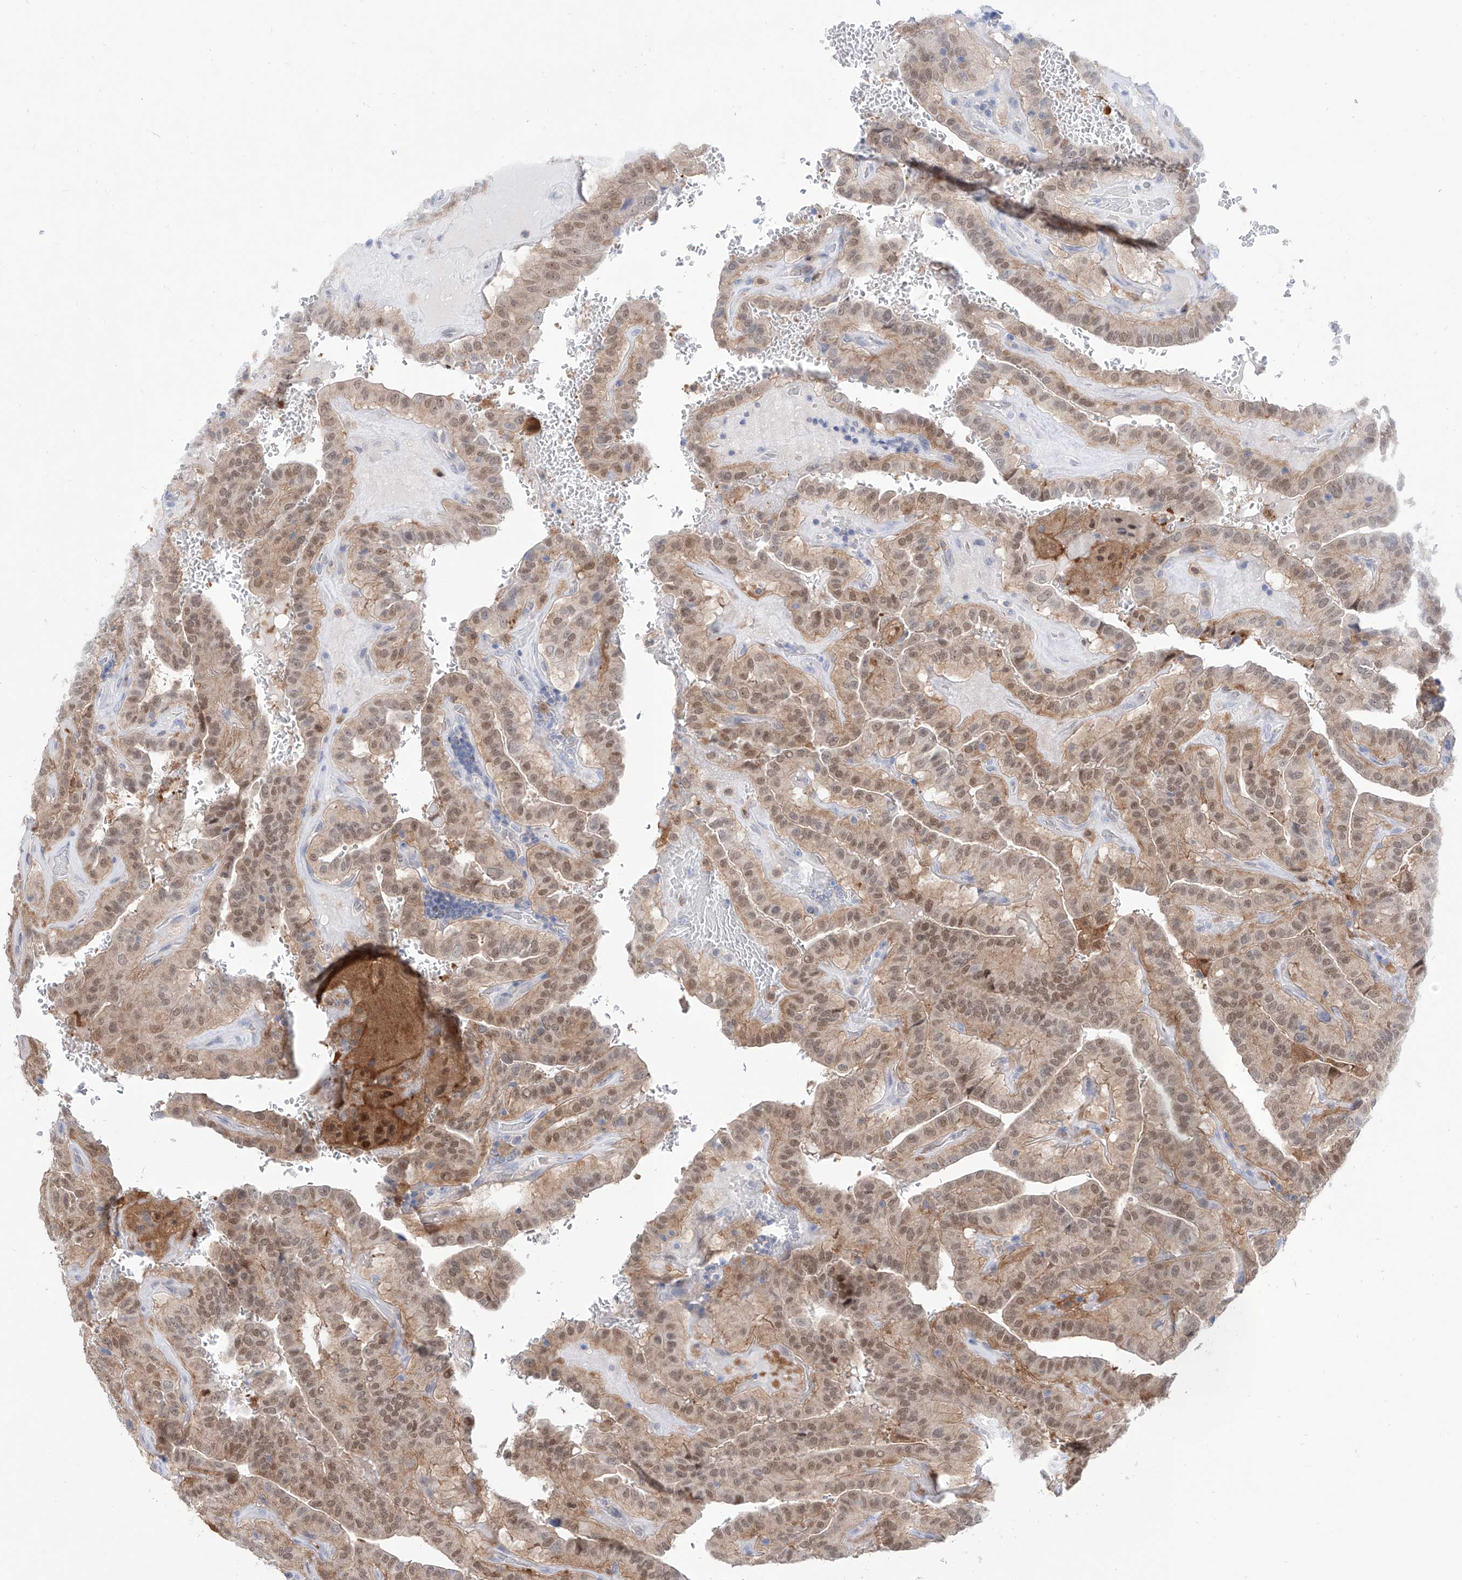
{"staining": {"intensity": "moderate", "quantity": ">75%", "location": "cytoplasmic/membranous,nuclear"}, "tissue": "thyroid cancer", "cell_type": "Tumor cells", "image_type": "cancer", "snomed": [{"axis": "morphology", "description": "Papillary adenocarcinoma, NOS"}, {"axis": "topography", "description": "Thyroid gland"}], "caption": "A micrograph of human thyroid cancer (papillary adenocarcinoma) stained for a protein reveals moderate cytoplasmic/membranous and nuclear brown staining in tumor cells.", "gene": "PDXK", "patient": {"sex": "male", "age": 77}}